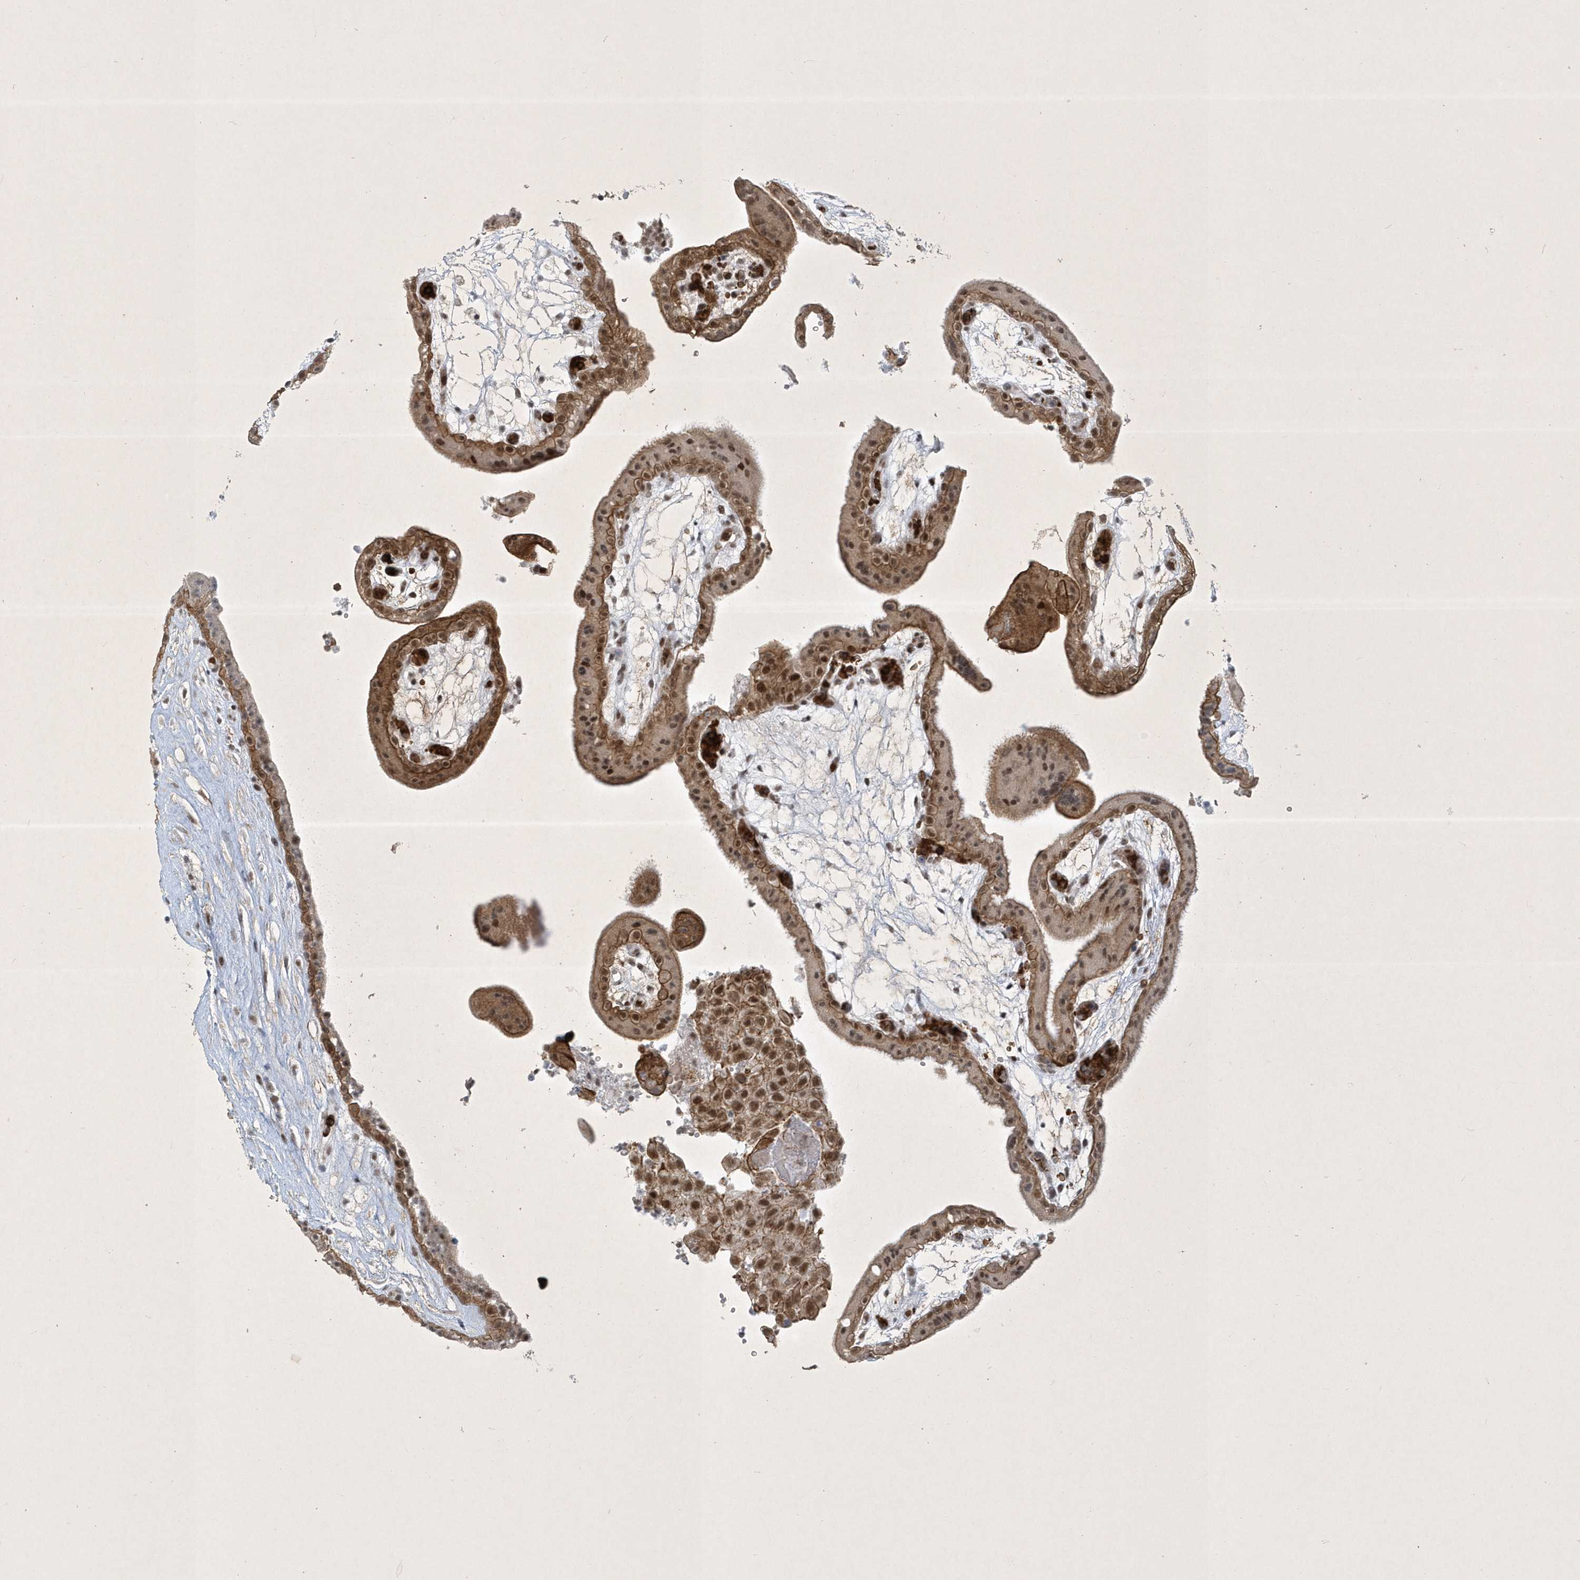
{"staining": {"intensity": "moderate", "quantity": ">75%", "location": "cytoplasmic/membranous,nuclear"}, "tissue": "placenta", "cell_type": "Decidual cells", "image_type": "normal", "snomed": [{"axis": "morphology", "description": "Normal tissue, NOS"}, {"axis": "topography", "description": "Placenta"}], "caption": "This photomicrograph exhibits IHC staining of normal human placenta, with medium moderate cytoplasmic/membranous,nuclear expression in about >75% of decidual cells.", "gene": "ZBTB9", "patient": {"sex": "female", "age": 18}}